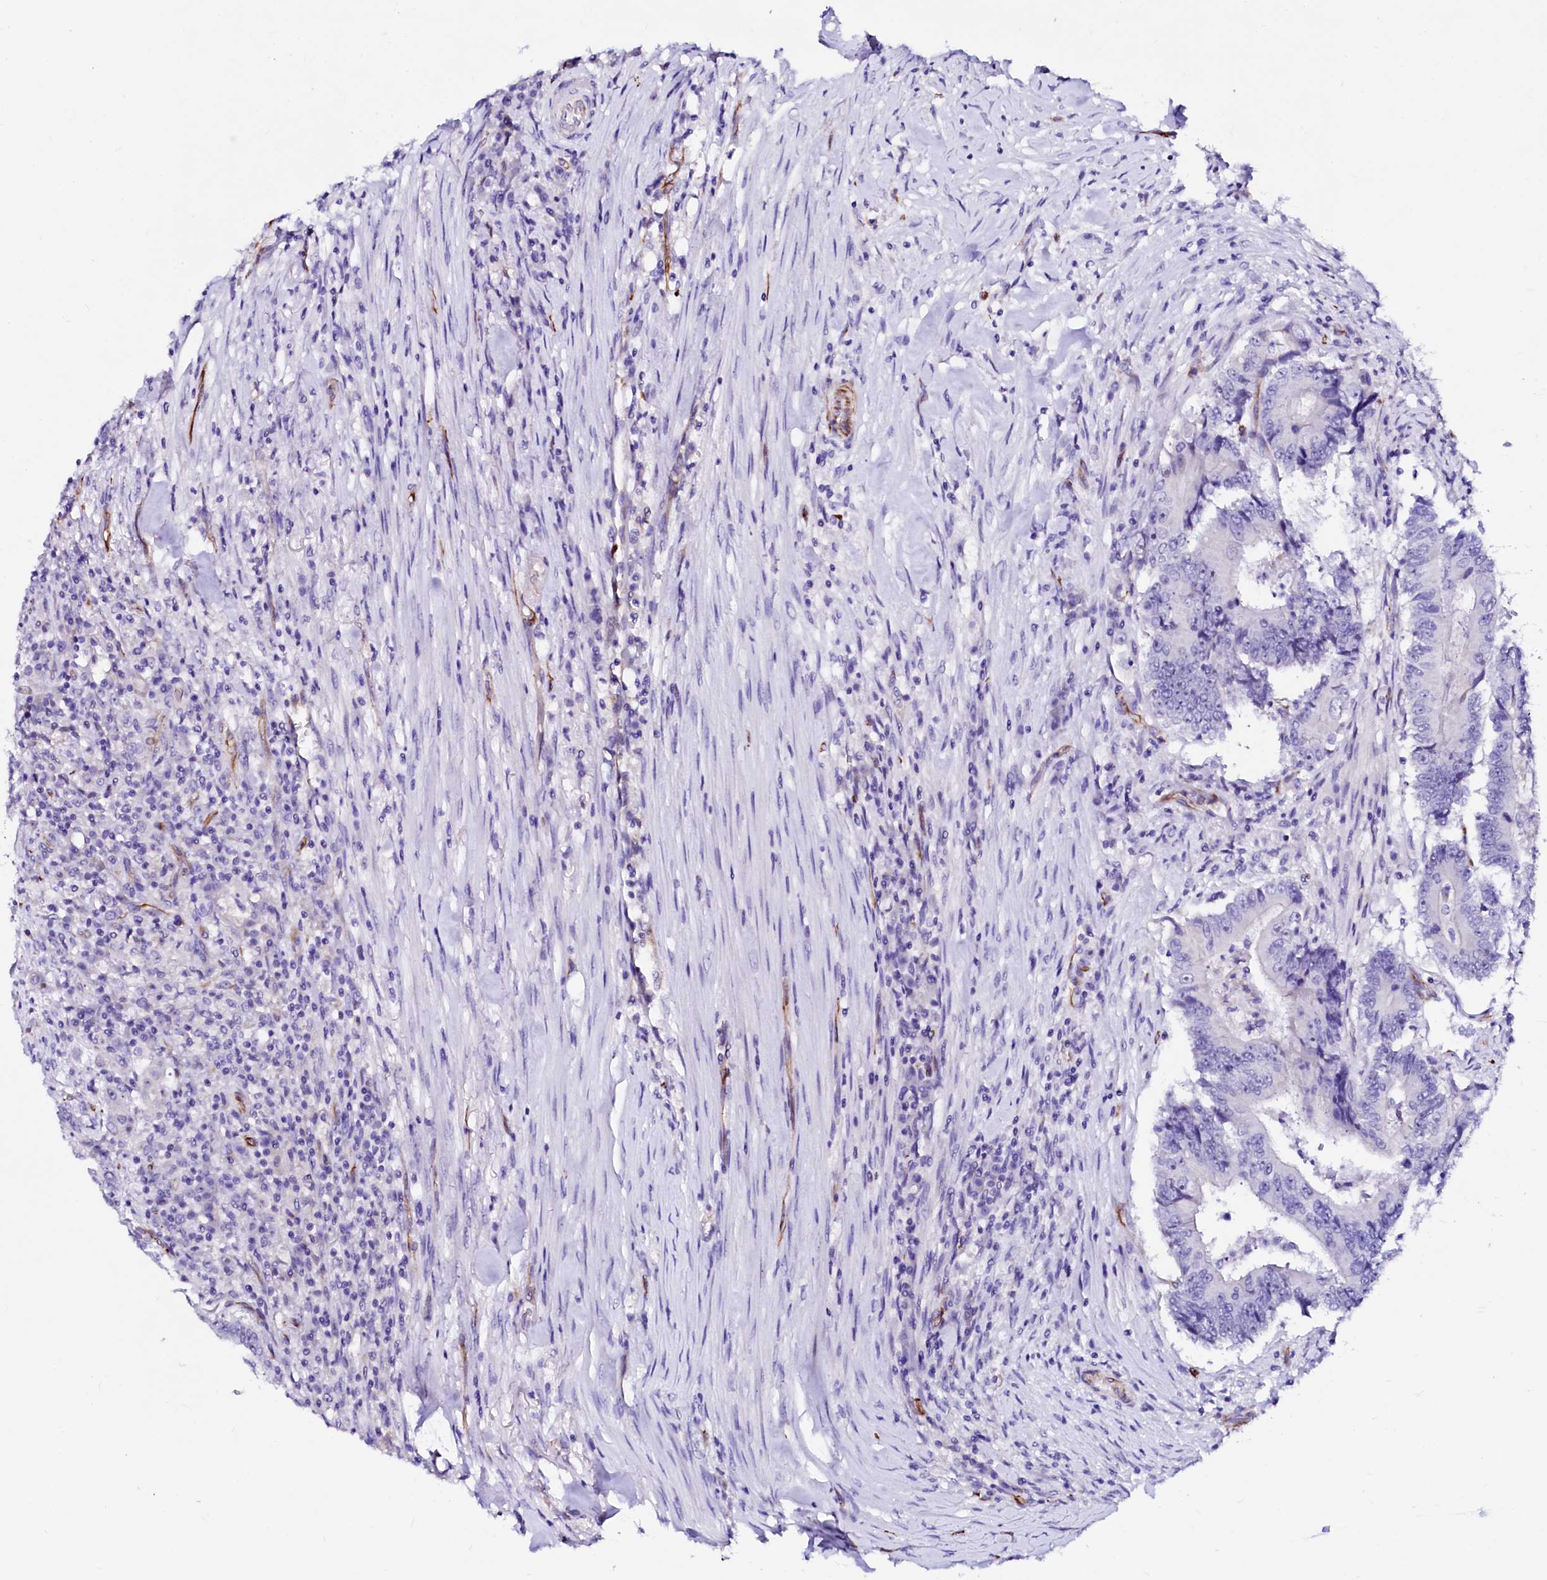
{"staining": {"intensity": "negative", "quantity": "none", "location": "none"}, "tissue": "colorectal cancer", "cell_type": "Tumor cells", "image_type": "cancer", "snomed": [{"axis": "morphology", "description": "Adenocarcinoma, NOS"}, {"axis": "topography", "description": "Colon"}], "caption": "A histopathology image of human colorectal cancer is negative for staining in tumor cells.", "gene": "SFR1", "patient": {"sex": "male", "age": 83}}